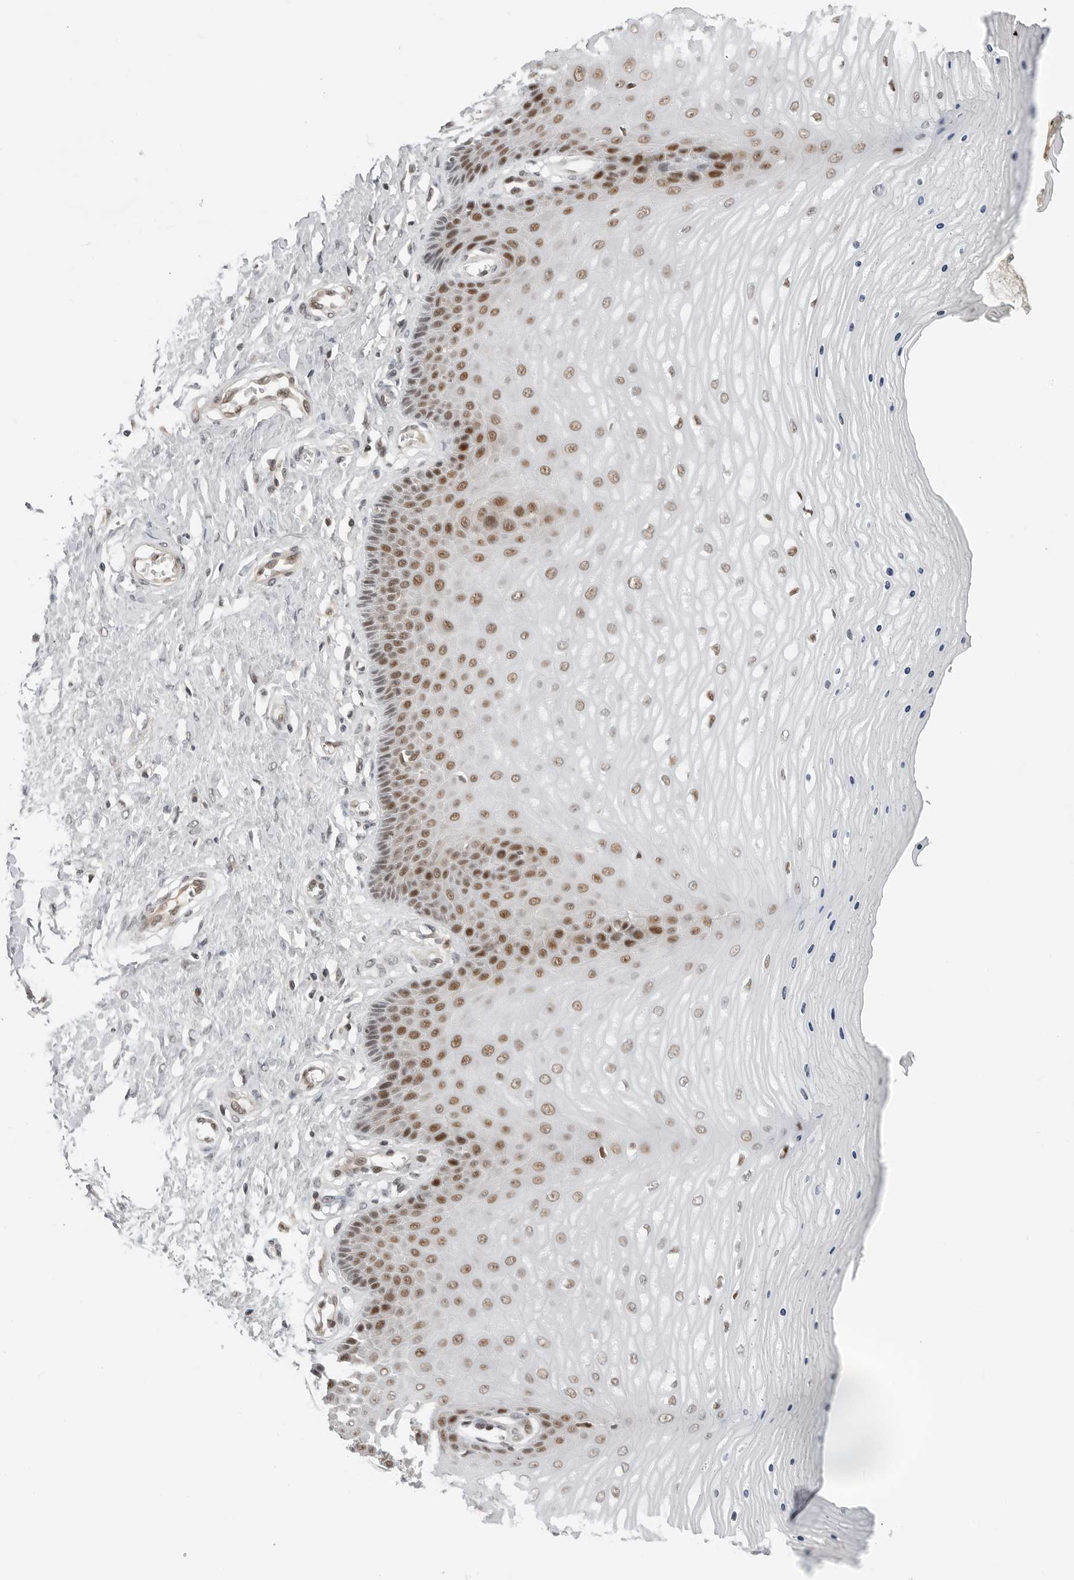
{"staining": {"intensity": "strong", "quantity": "25%-75%", "location": "nuclear"}, "tissue": "cervix", "cell_type": "Squamous epithelial cells", "image_type": "normal", "snomed": [{"axis": "morphology", "description": "Normal tissue, NOS"}, {"axis": "topography", "description": "Cervix"}], "caption": "IHC of normal human cervix shows high levels of strong nuclear staining in about 25%-75% of squamous epithelial cells.", "gene": "C8orf33", "patient": {"sex": "female", "age": 55}}